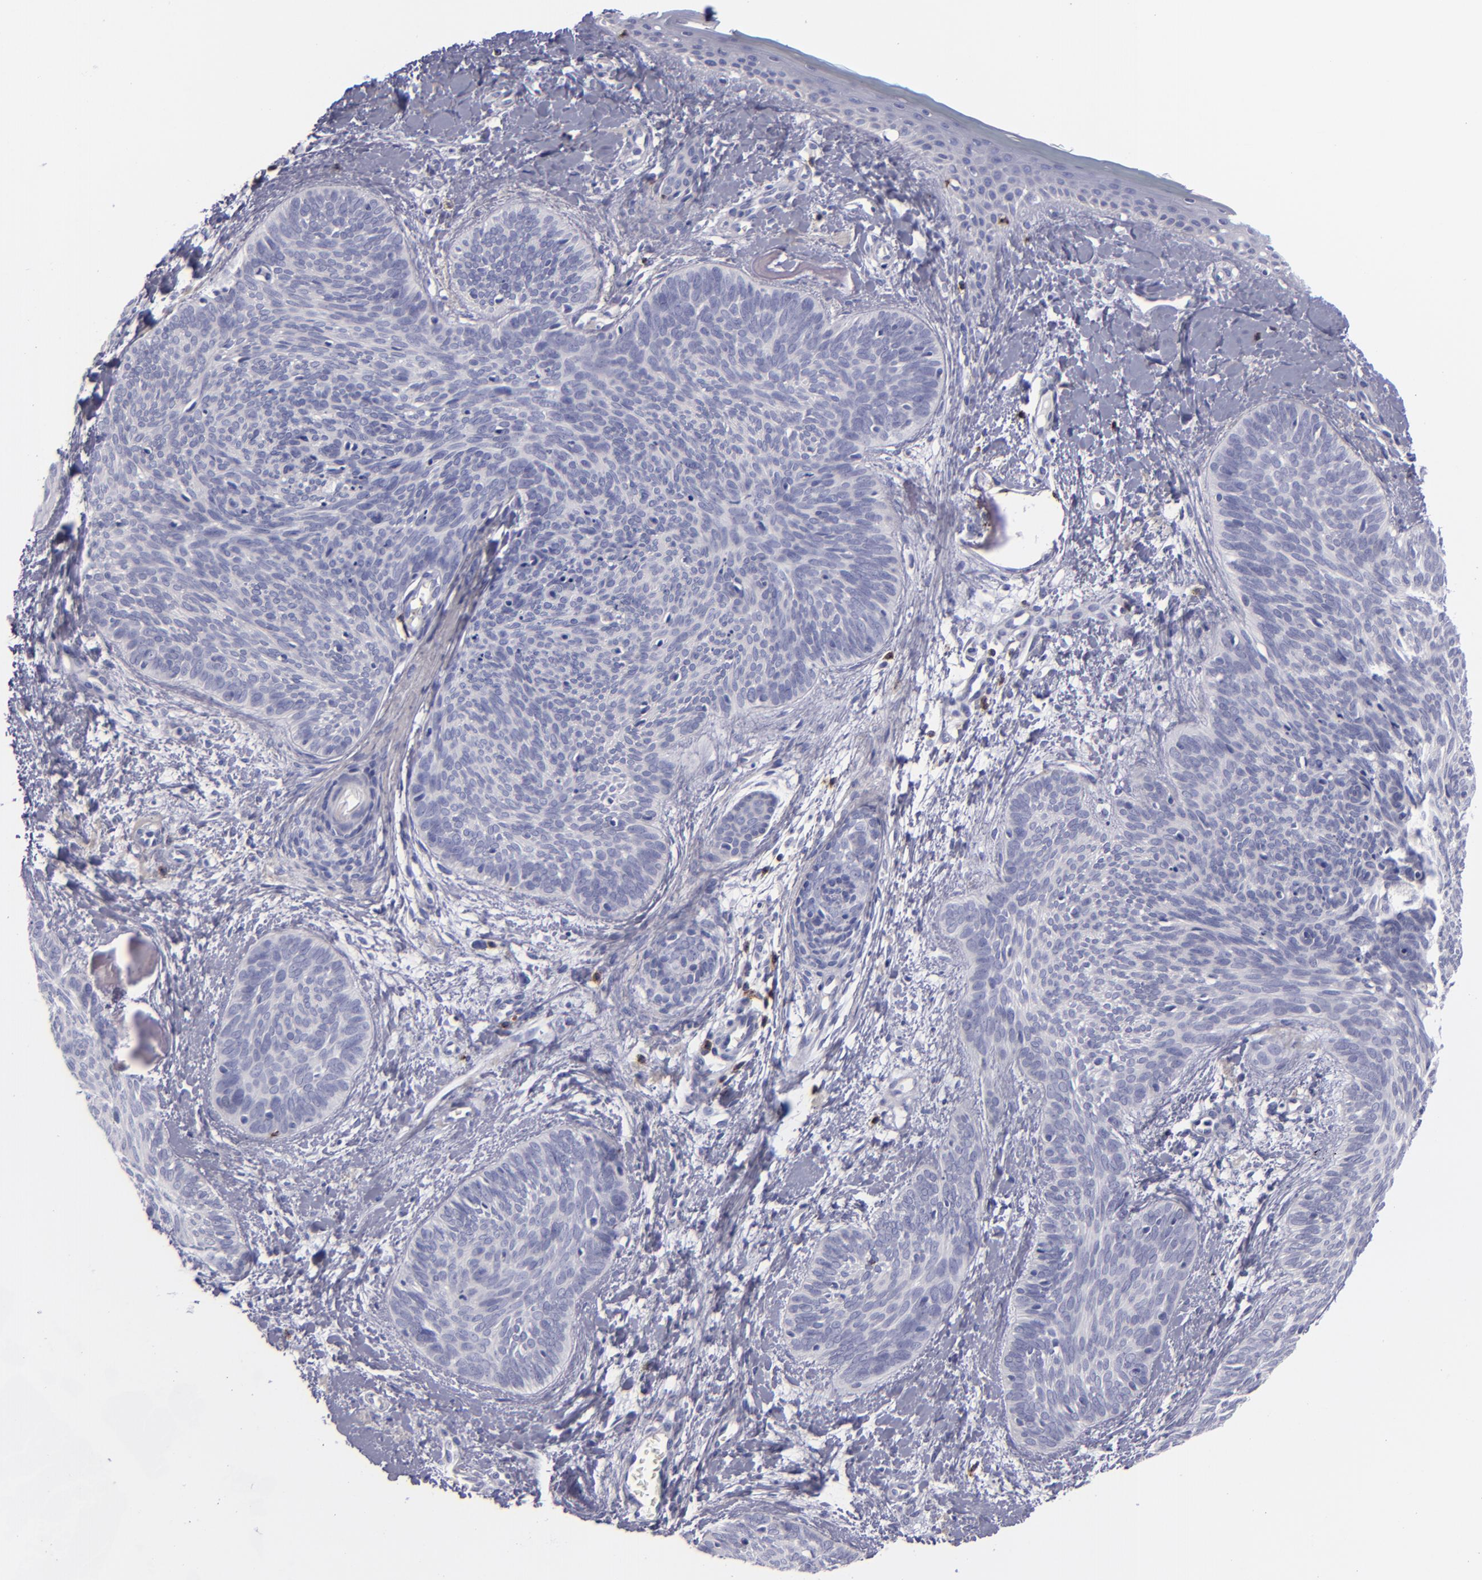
{"staining": {"intensity": "negative", "quantity": "none", "location": "none"}, "tissue": "skin cancer", "cell_type": "Tumor cells", "image_type": "cancer", "snomed": [{"axis": "morphology", "description": "Basal cell carcinoma"}, {"axis": "topography", "description": "Skin"}], "caption": "Immunohistochemistry (IHC) image of neoplastic tissue: skin basal cell carcinoma stained with DAB (3,3'-diaminobenzidine) shows no significant protein expression in tumor cells.", "gene": "CD2", "patient": {"sex": "female", "age": 81}}